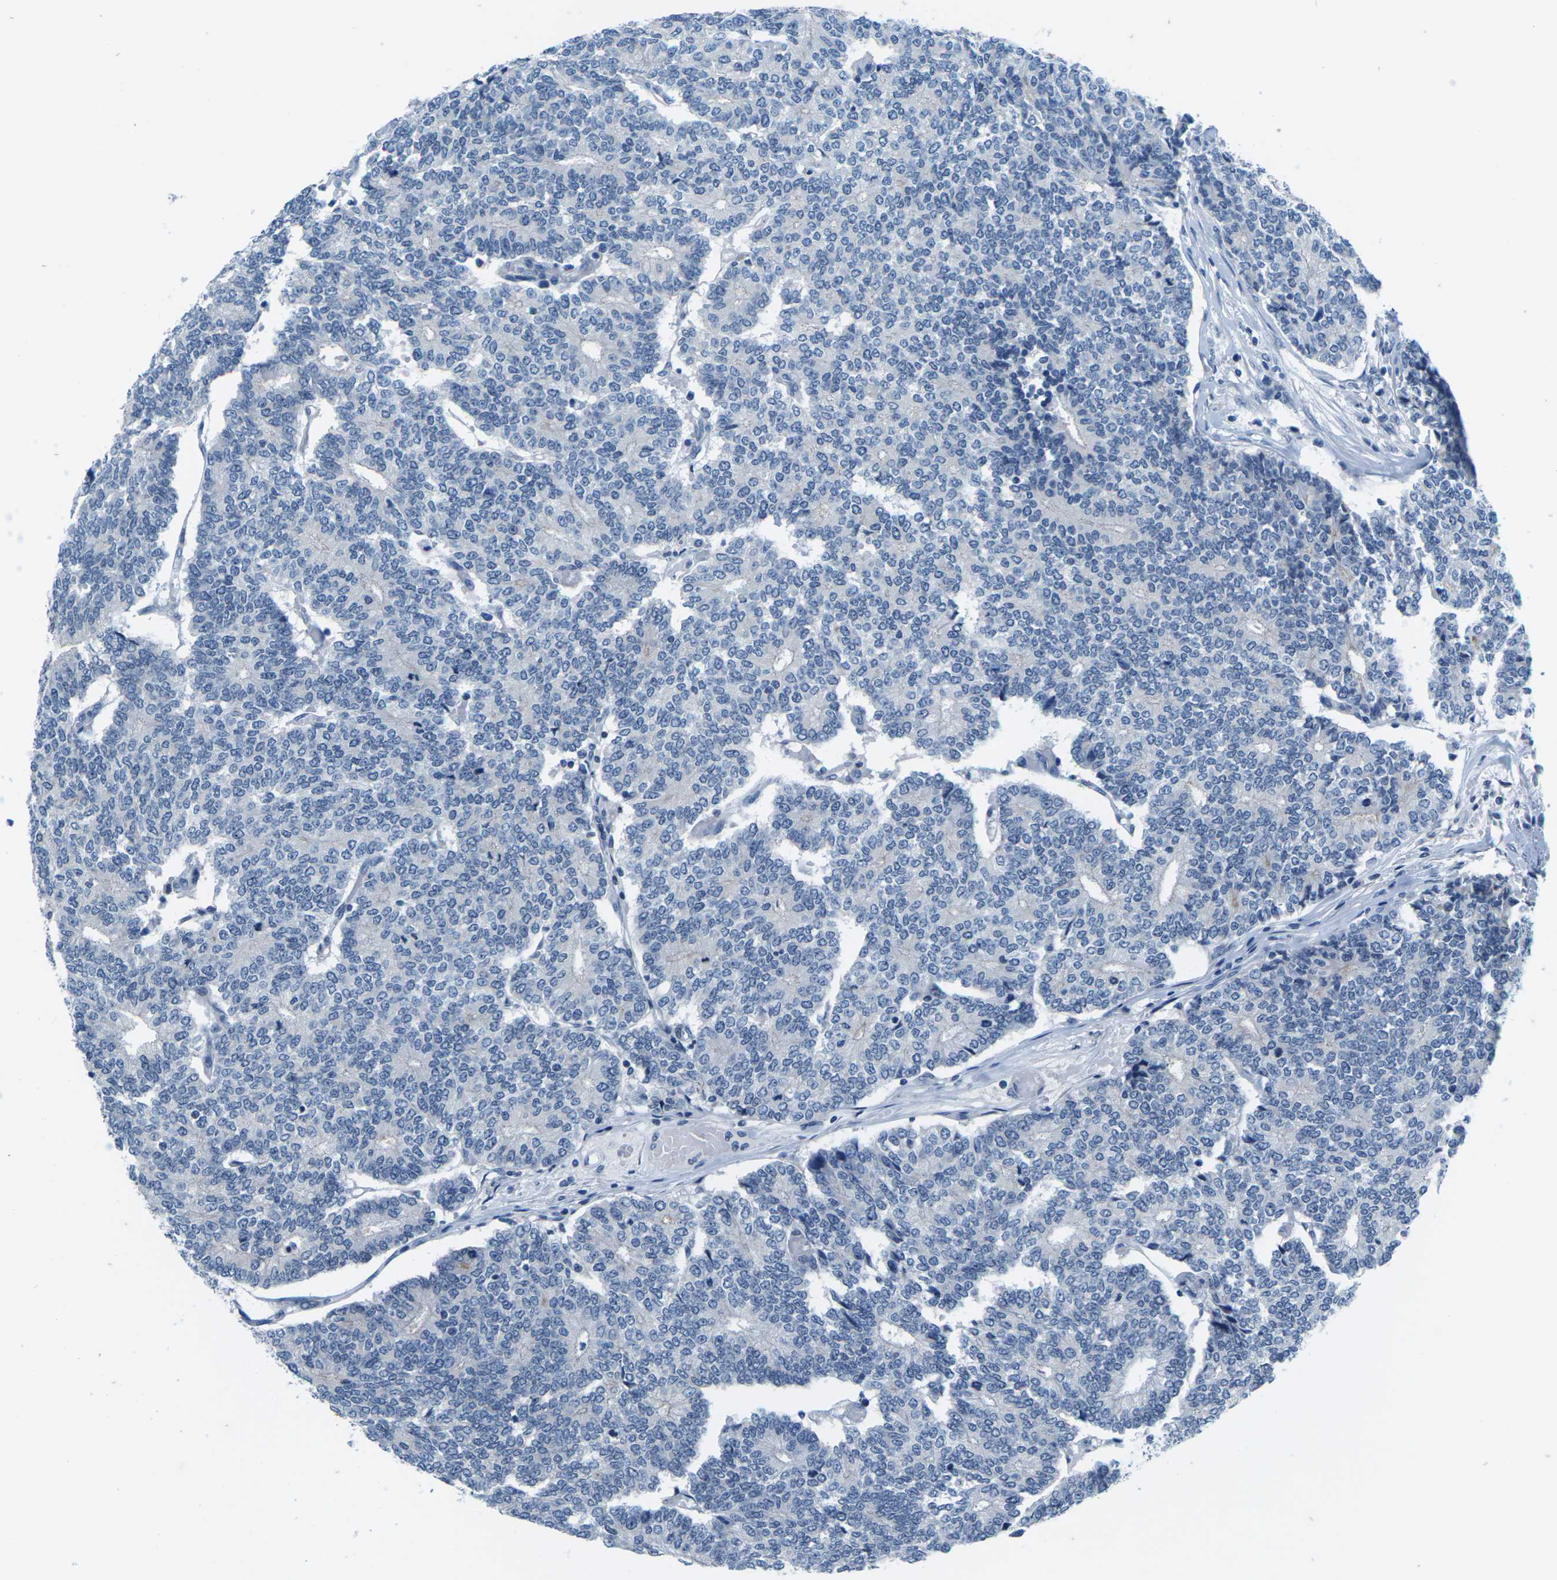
{"staining": {"intensity": "negative", "quantity": "none", "location": "none"}, "tissue": "prostate cancer", "cell_type": "Tumor cells", "image_type": "cancer", "snomed": [{"axis": "morphology", "description": "Normal tissue, NOS"}, {"axis": "morphology", "description": "Adenocarcinoma, High grade"}, {"axis": "topography", "description": "Prostate"}, {"axis": "topography", "description": "Seminal veicle"}], "caption": "Human high-grade adenocarcinoma (prostate) stained for a protein using IHC shows no positivity in tumor cells.", "gene": "UMOD", "patient": {"sex": "male", "age": 55}}